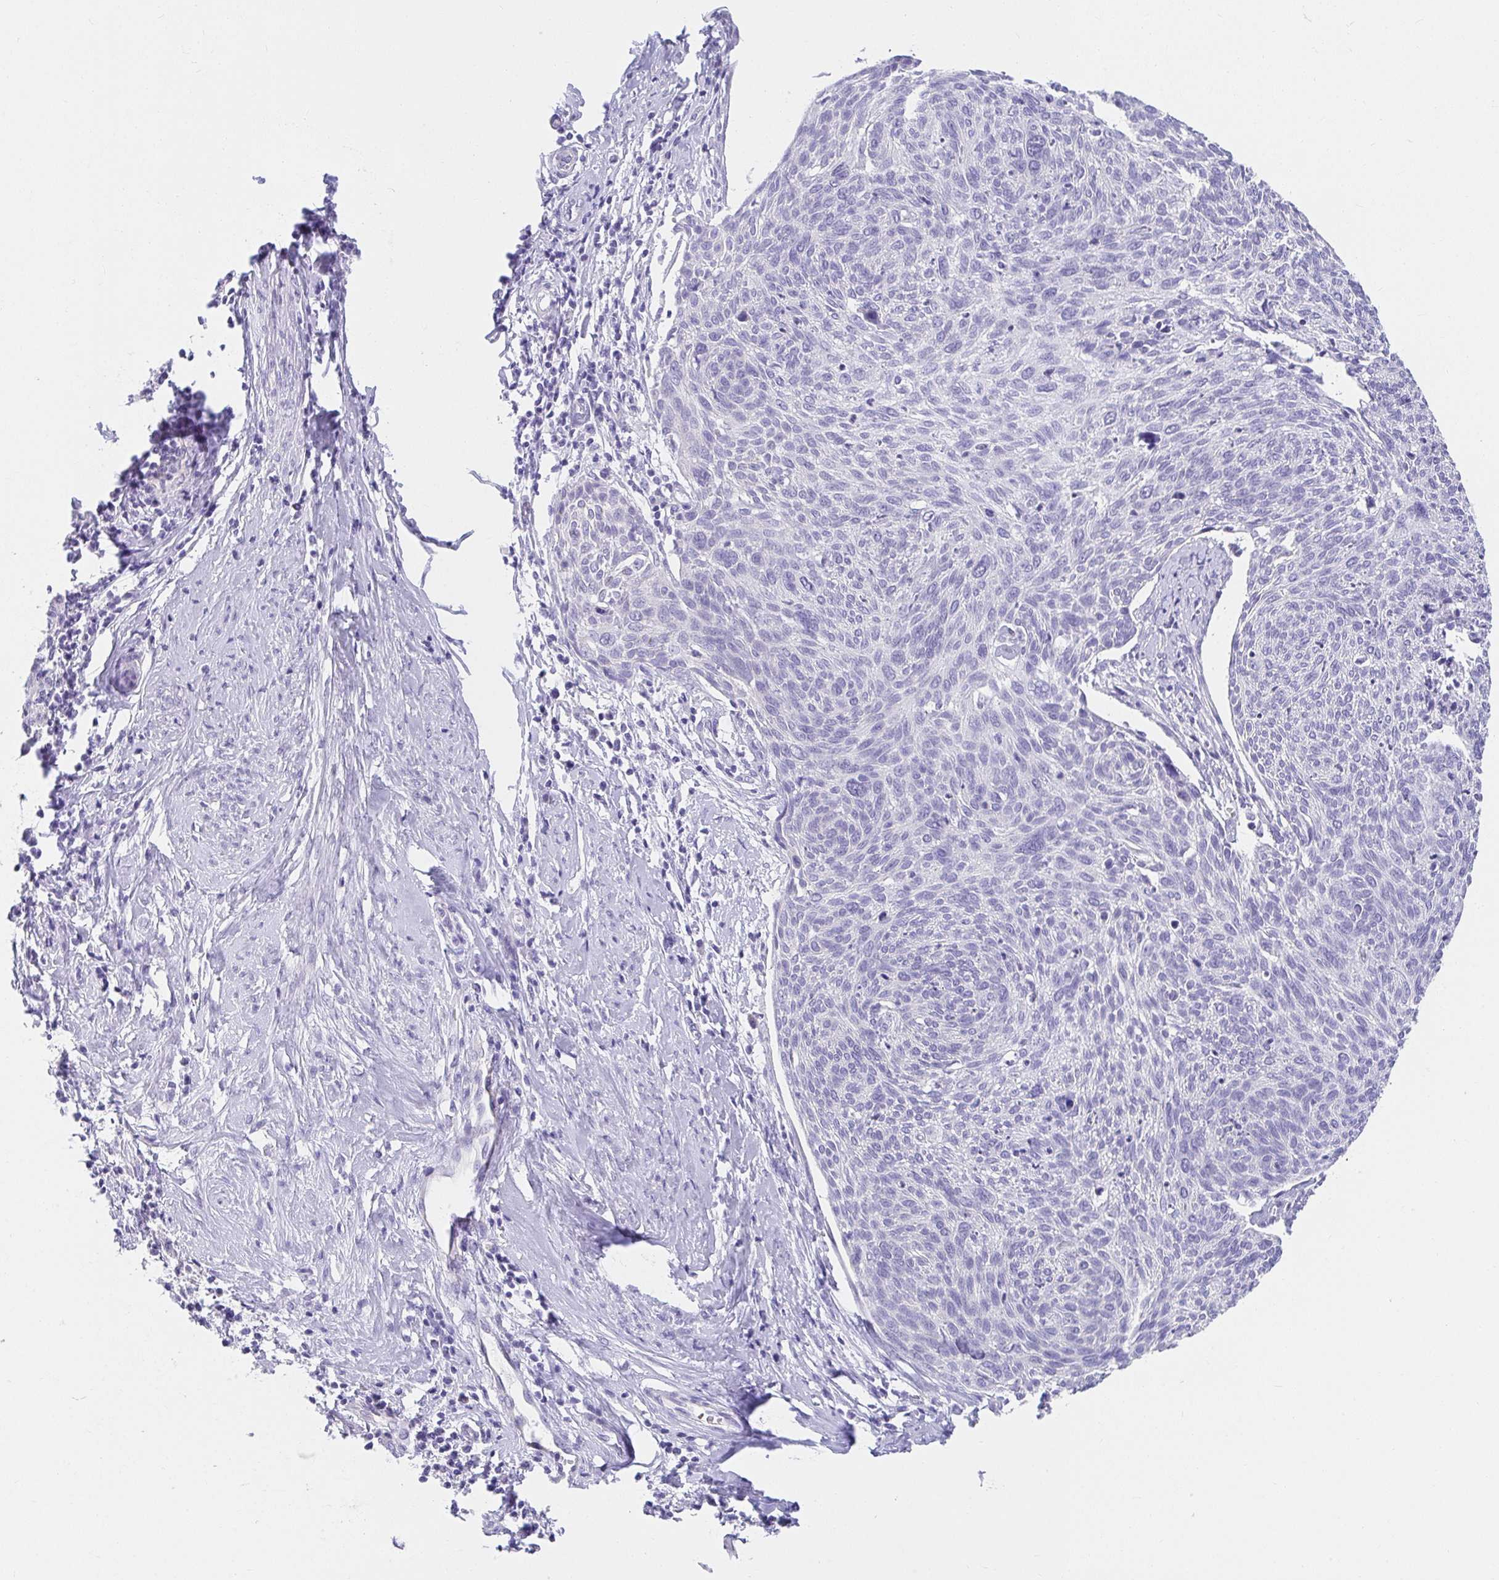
{"staining": {"intensity": "negative", "quantity": "none", "location": "none"}, "tissue": "cervical cancer", "cell_type": "Tumor cells", "image_type": "cancer", "snomed": [{"axis": "morphology", "description": "Squamous cell carcinoma, NOS"}, {"axis": "topography", "description": "Cervix"}], "caption": "DAB (3,3'-diaminobenzidine) immunohistochemical staining of human cervical squamous cell carcinoma reveals no significant staining in tumor cells.", "gene": "VGLL1", "patient": {"sex": "female", "age": 49}}